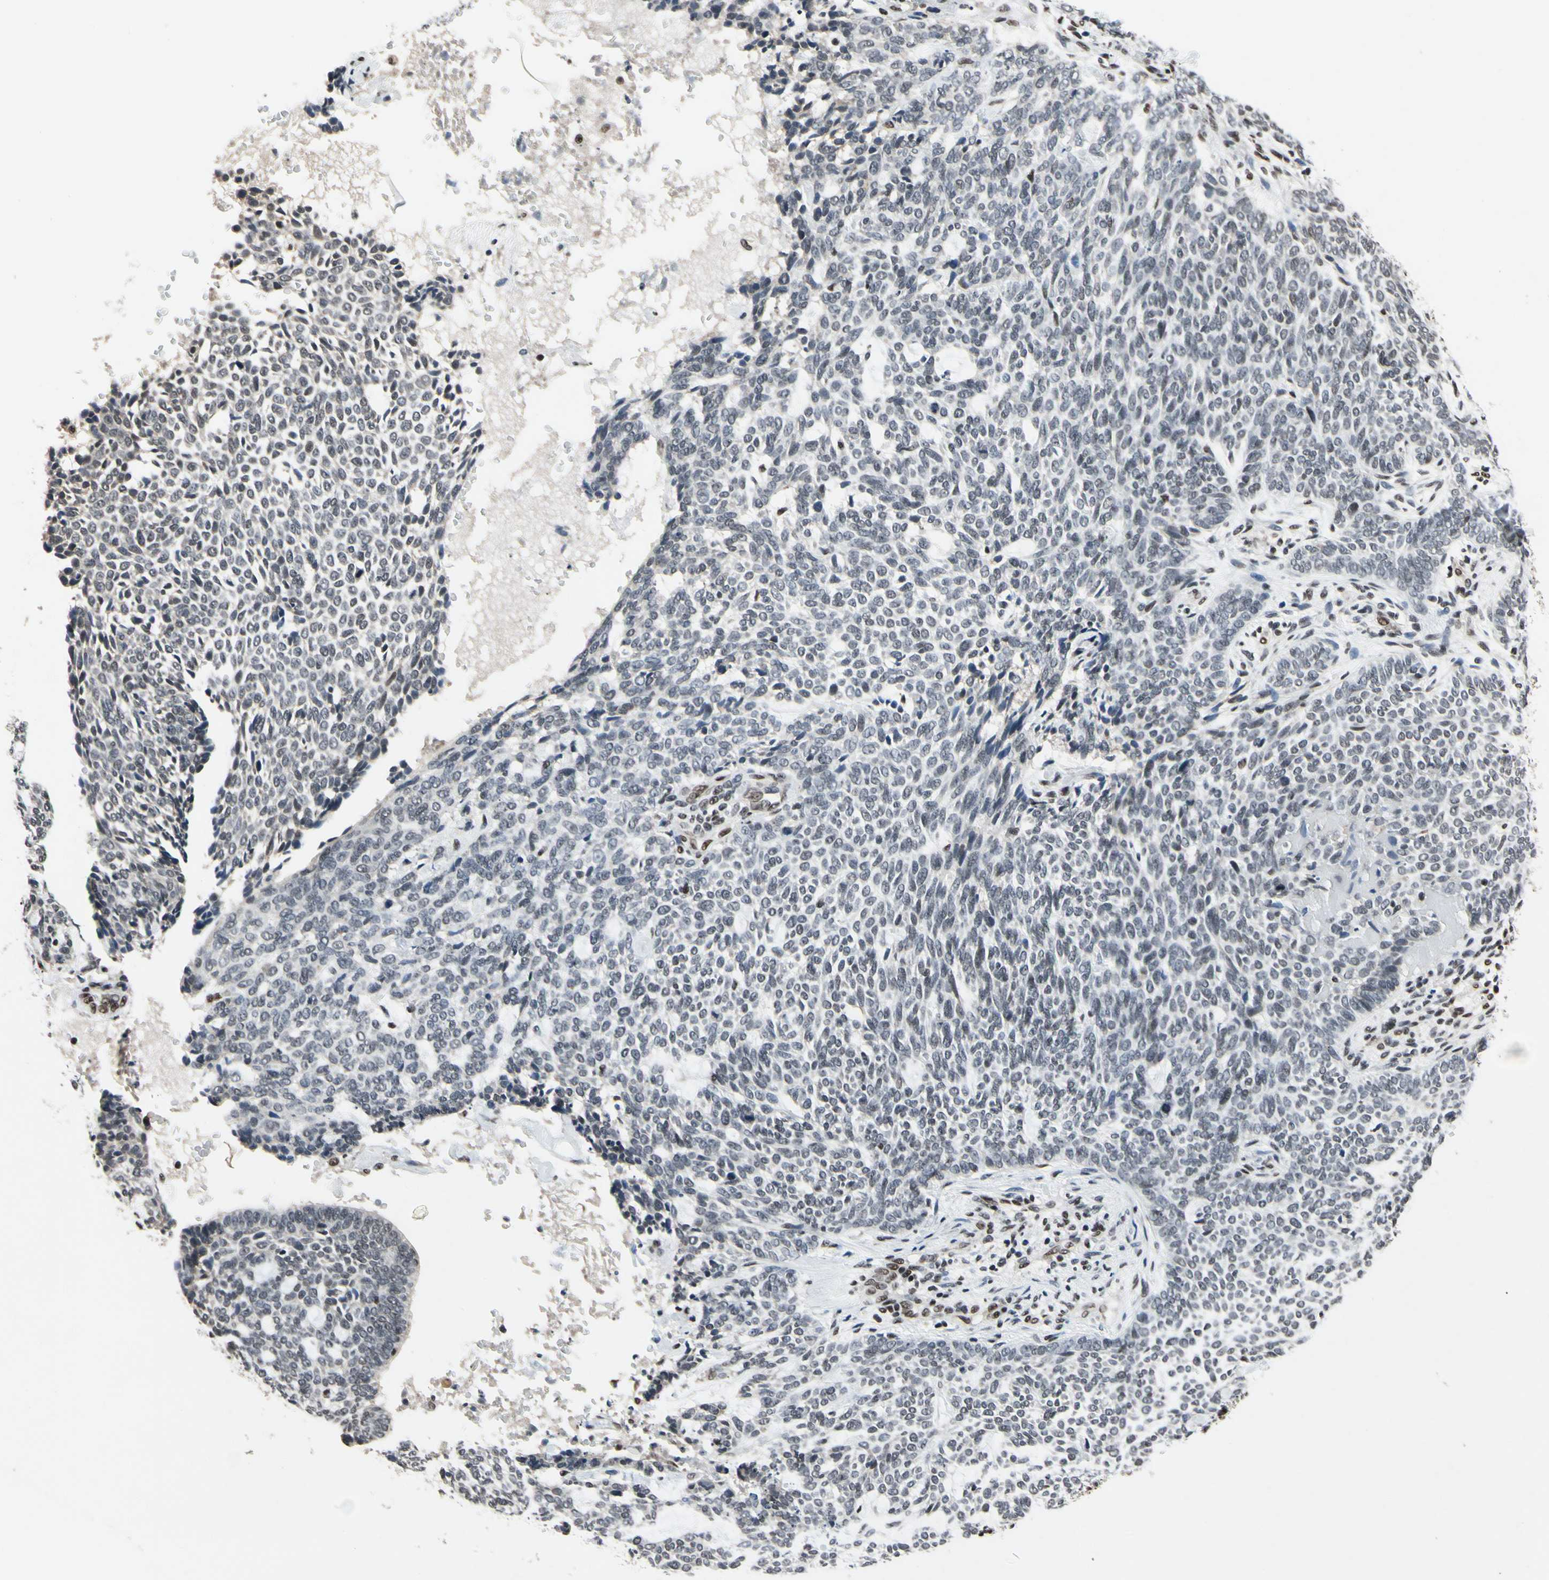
{"staining": {"intensity": "weak", "quantity": "25%-75%", "location": "nuclear"}, "tissue": "skin cancer", "cell_type": "Tumor cells", "image_type": "cancer", "snomed": [{"axis": "morphology", "description": "Basal cell carcinoma"}, {"axis": "topography", "description": "Skin"}], "caption": "Protein staining demonstrates weak nuclear expression in about 25%-75% of tumor cells in skin basal cell carcinoma.", "gene": "RECQL", "patient": {"sex": "male", "age": 87}}